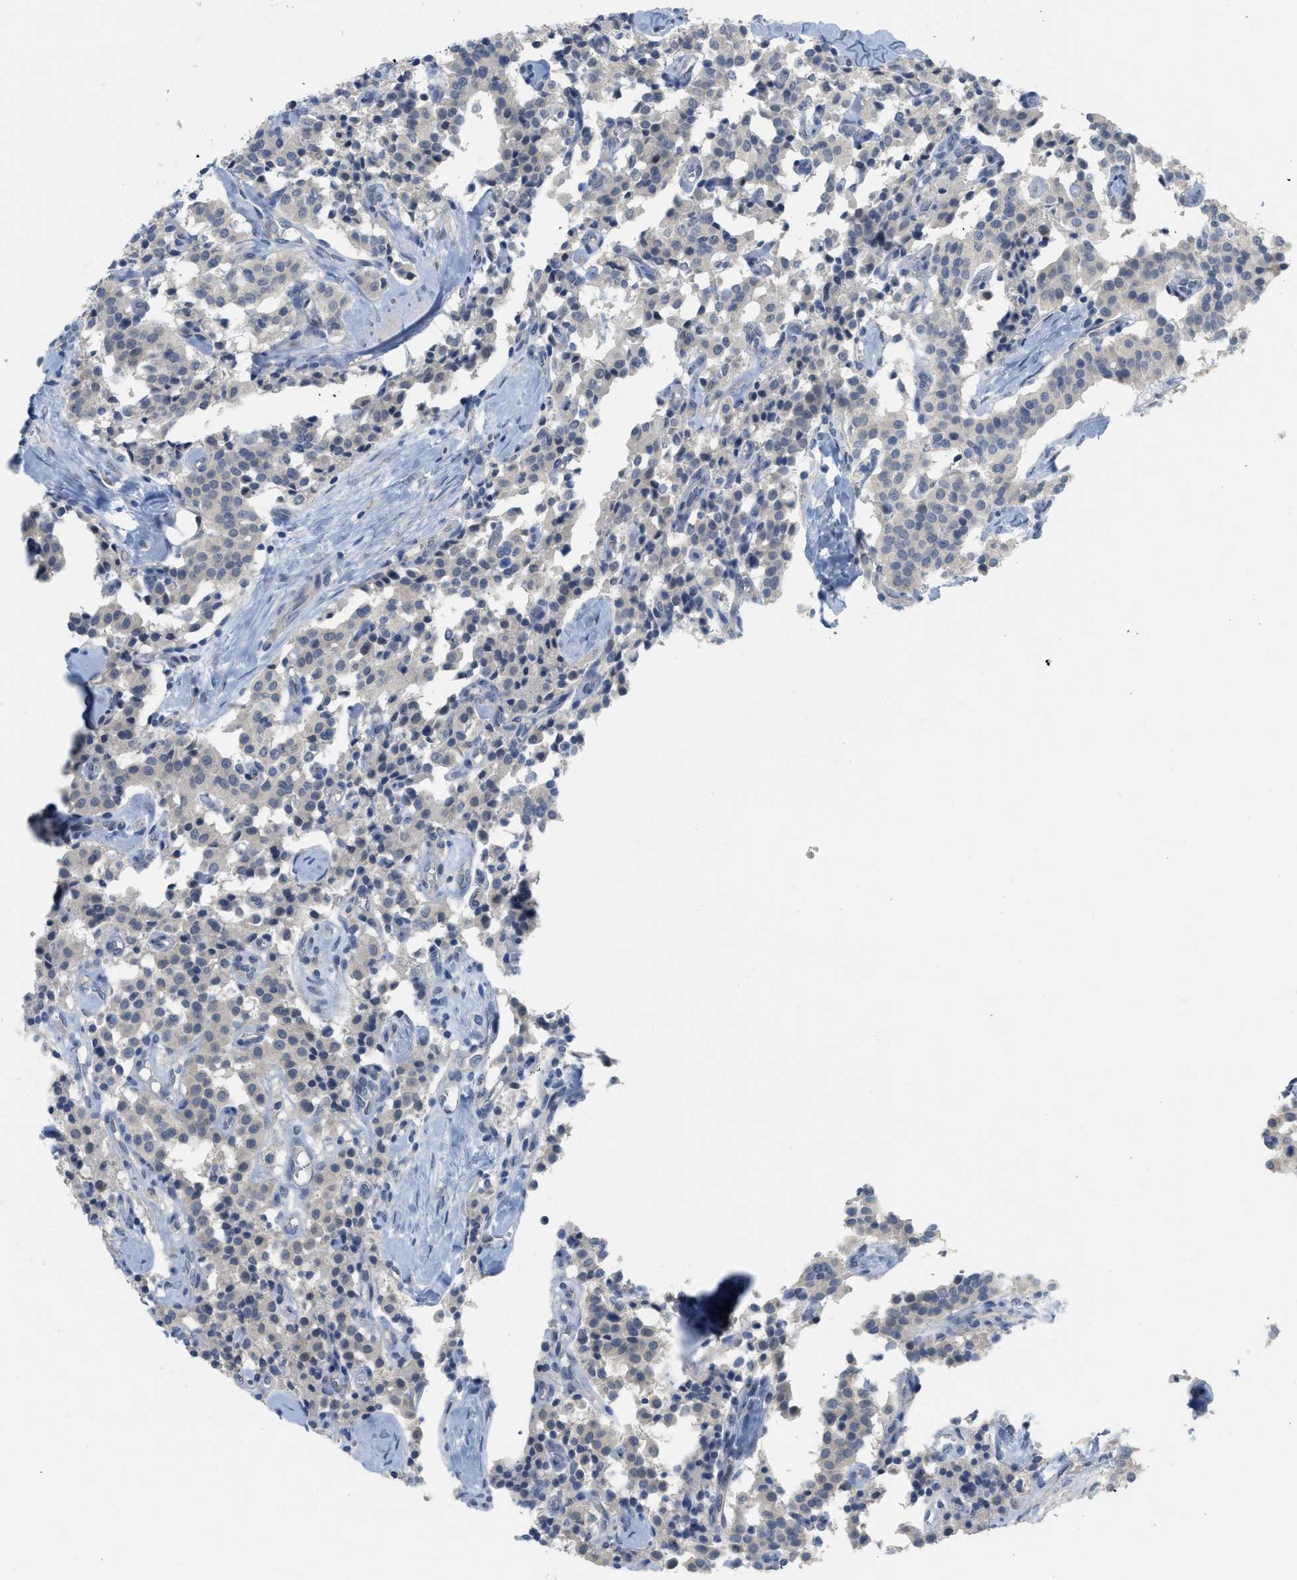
{"staining": {"intensity": "negative", "quantity": "none", "location": "none"}, "tissue": "carcinoid", "cell_type": "Tumor cells", "image_type": "cancer", "snomed": [{"axis": "morphology", "description": "Carcinoid, malignant, NOS"}, {"axis": "topography", "description": "Lung"}], "caption": "Carcinoid (malignant) was stained to show a protein in brown. There is no significant expression in tumor cells. (Brightfield microscopy of DAB (3,3'-diaminobenzidine) immunohistochemistry (IHC) at high magnification).", "gene": "TNFAIP1", "patient": {"sex": "male", "age": 30}}